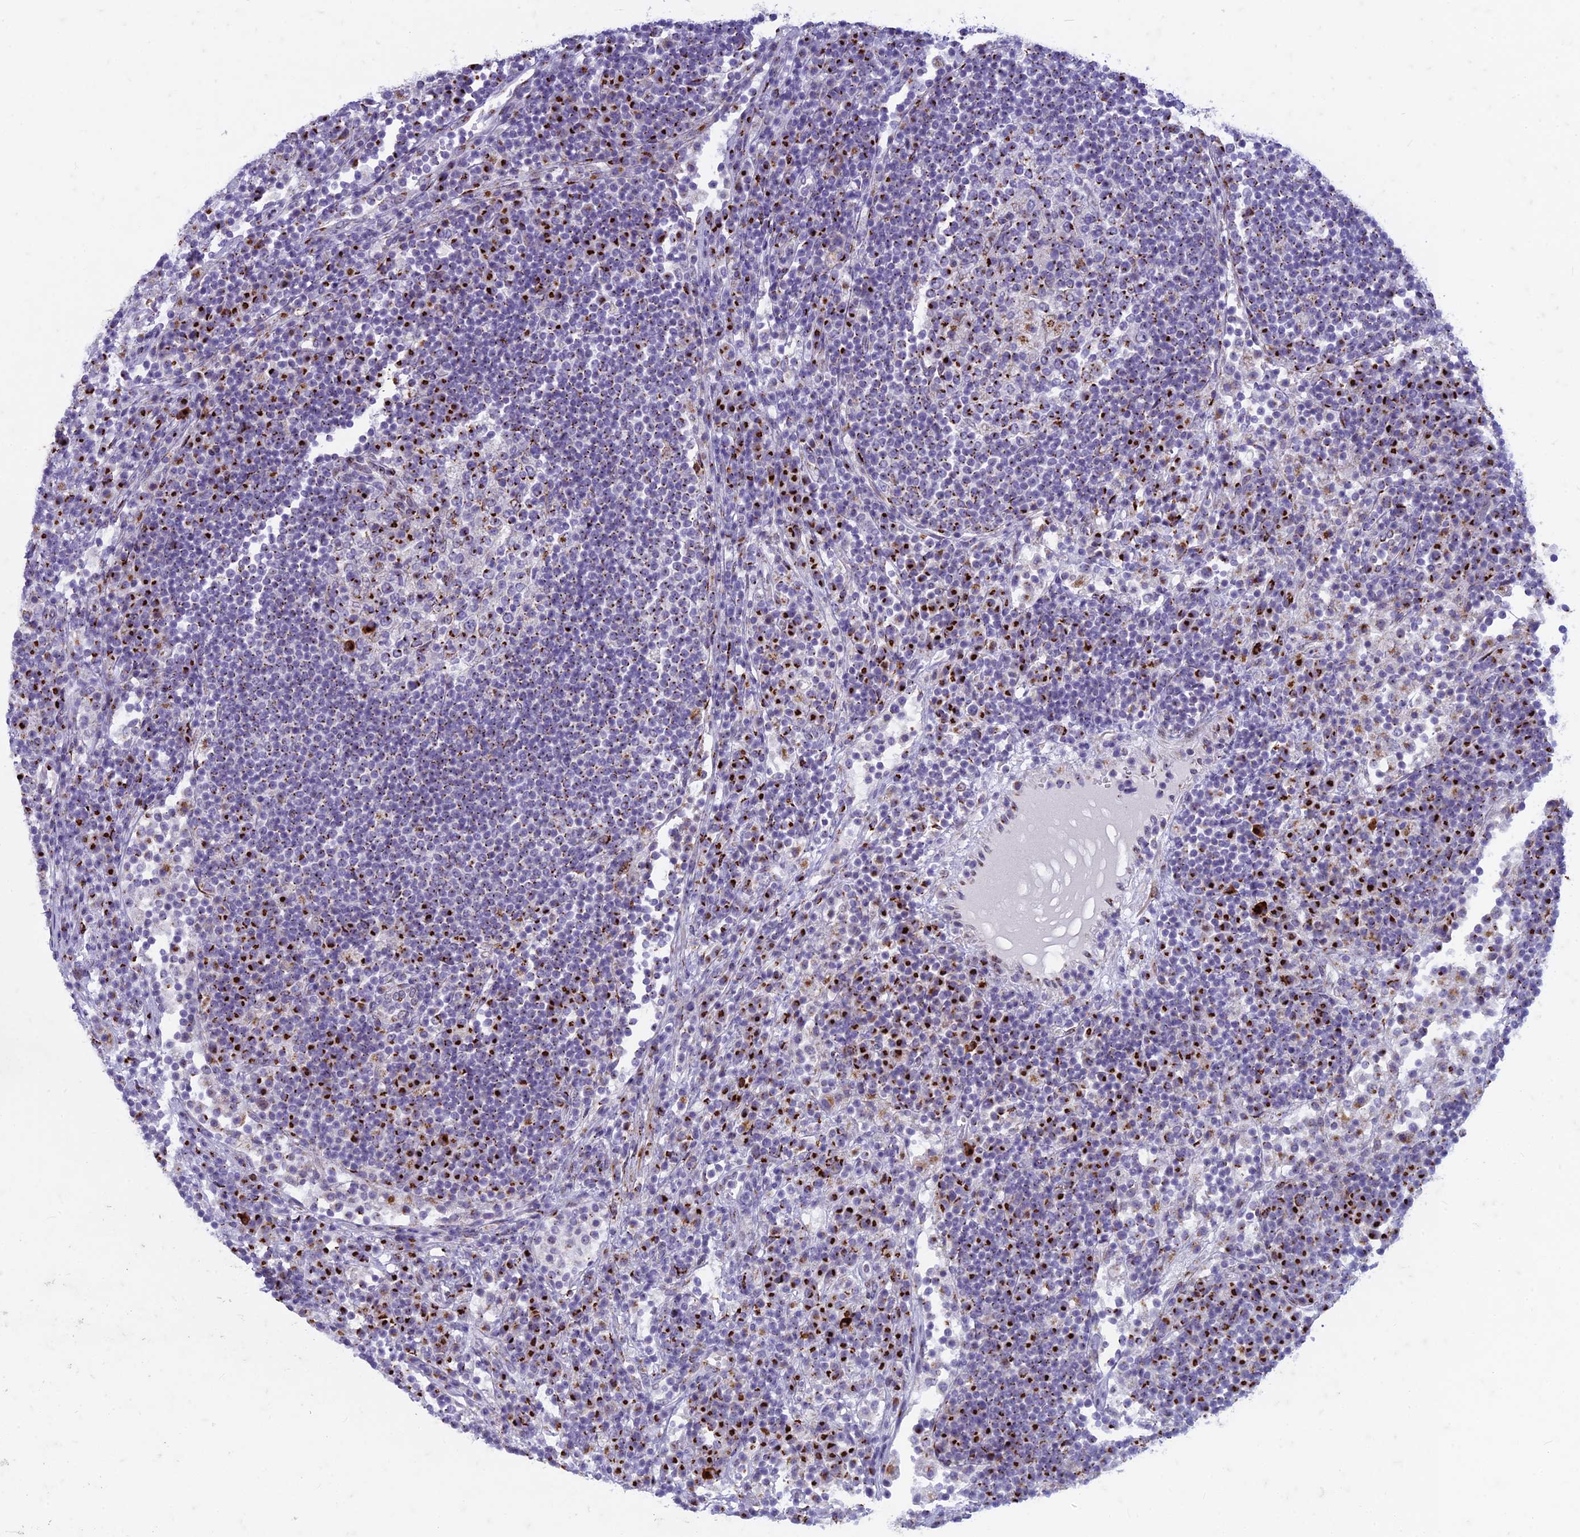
{"staining": {"intensity": "strong", "quantity": "25%-75%", "location": "cytoplasmic/membranous"}, "tissue": "lymph node", "cell_type": "Germinal center cells", "image_type": "normal", "snomed": [{"axis": "morphology", "description": "Normal tissue, NOS"}, {"axis": "topography", "description": "Lymph node"}], "caption": "Normal lymph node displays strong cytoplasmic/membranous staining in about 25%-75% of germinal center cells.", "gene": "FAM3C", "patient": {"sex": "female", "age": 53}}